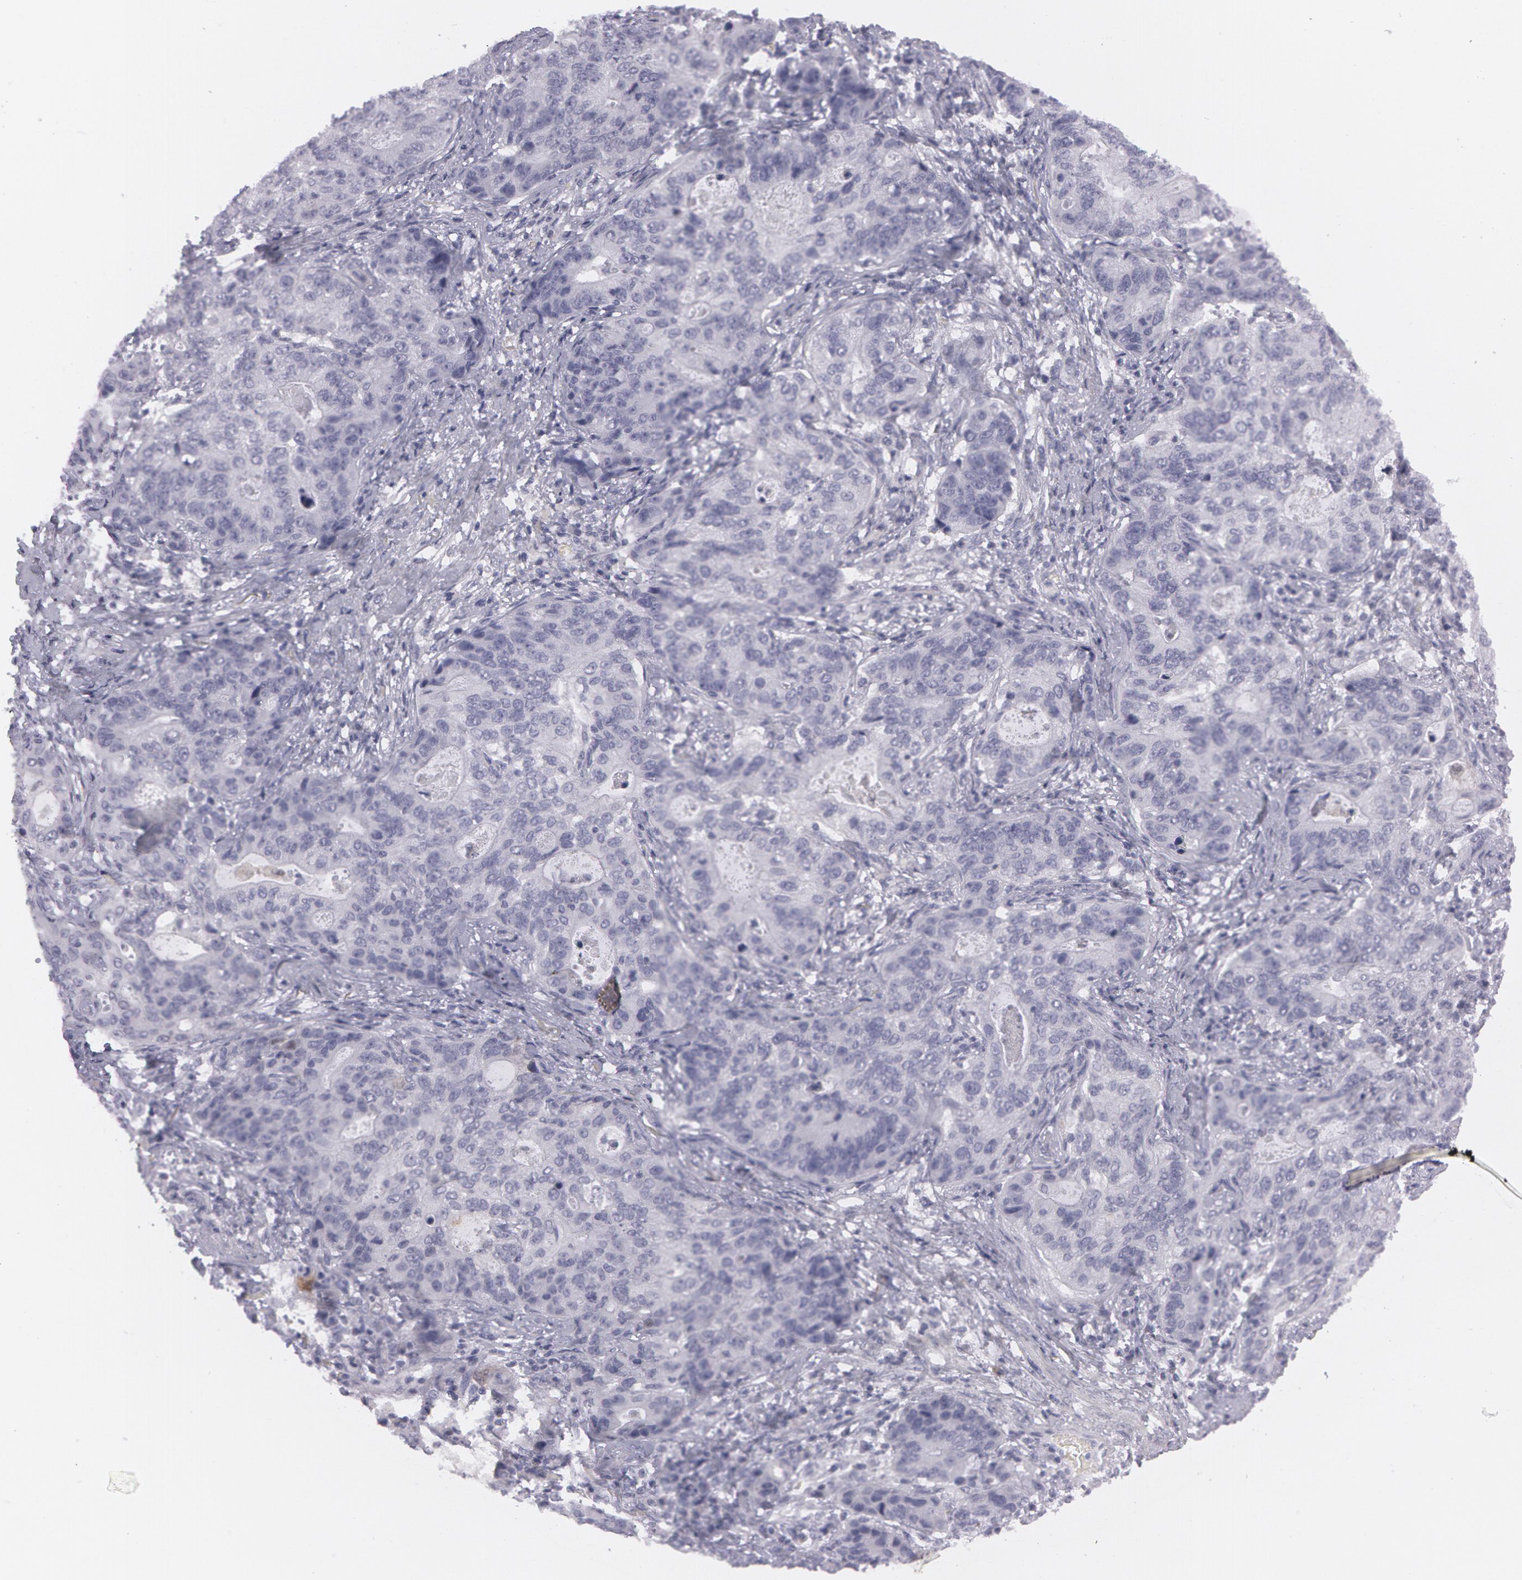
{"staining": {"intensity": "negative", "quantity": "none", "location": "none"}, "tissue": "stomach cancer", "cell_type": "Tumor cells", "image_type": "cancer", "snomed": [{"axis": "morphology", "description": "Adenocarcinoma, NOS"}, {"axis": "topography", "description": "Esophagus"}, {"axis": "topography", "description": "Stomach"}], "caption": "Immunohistochemical staining of stomach cancer (adenocarcinoma) exhibits no significant staining in tumor cells.", "gene": "IL1RN", "patient": {"sex": "male", "age": 74}}